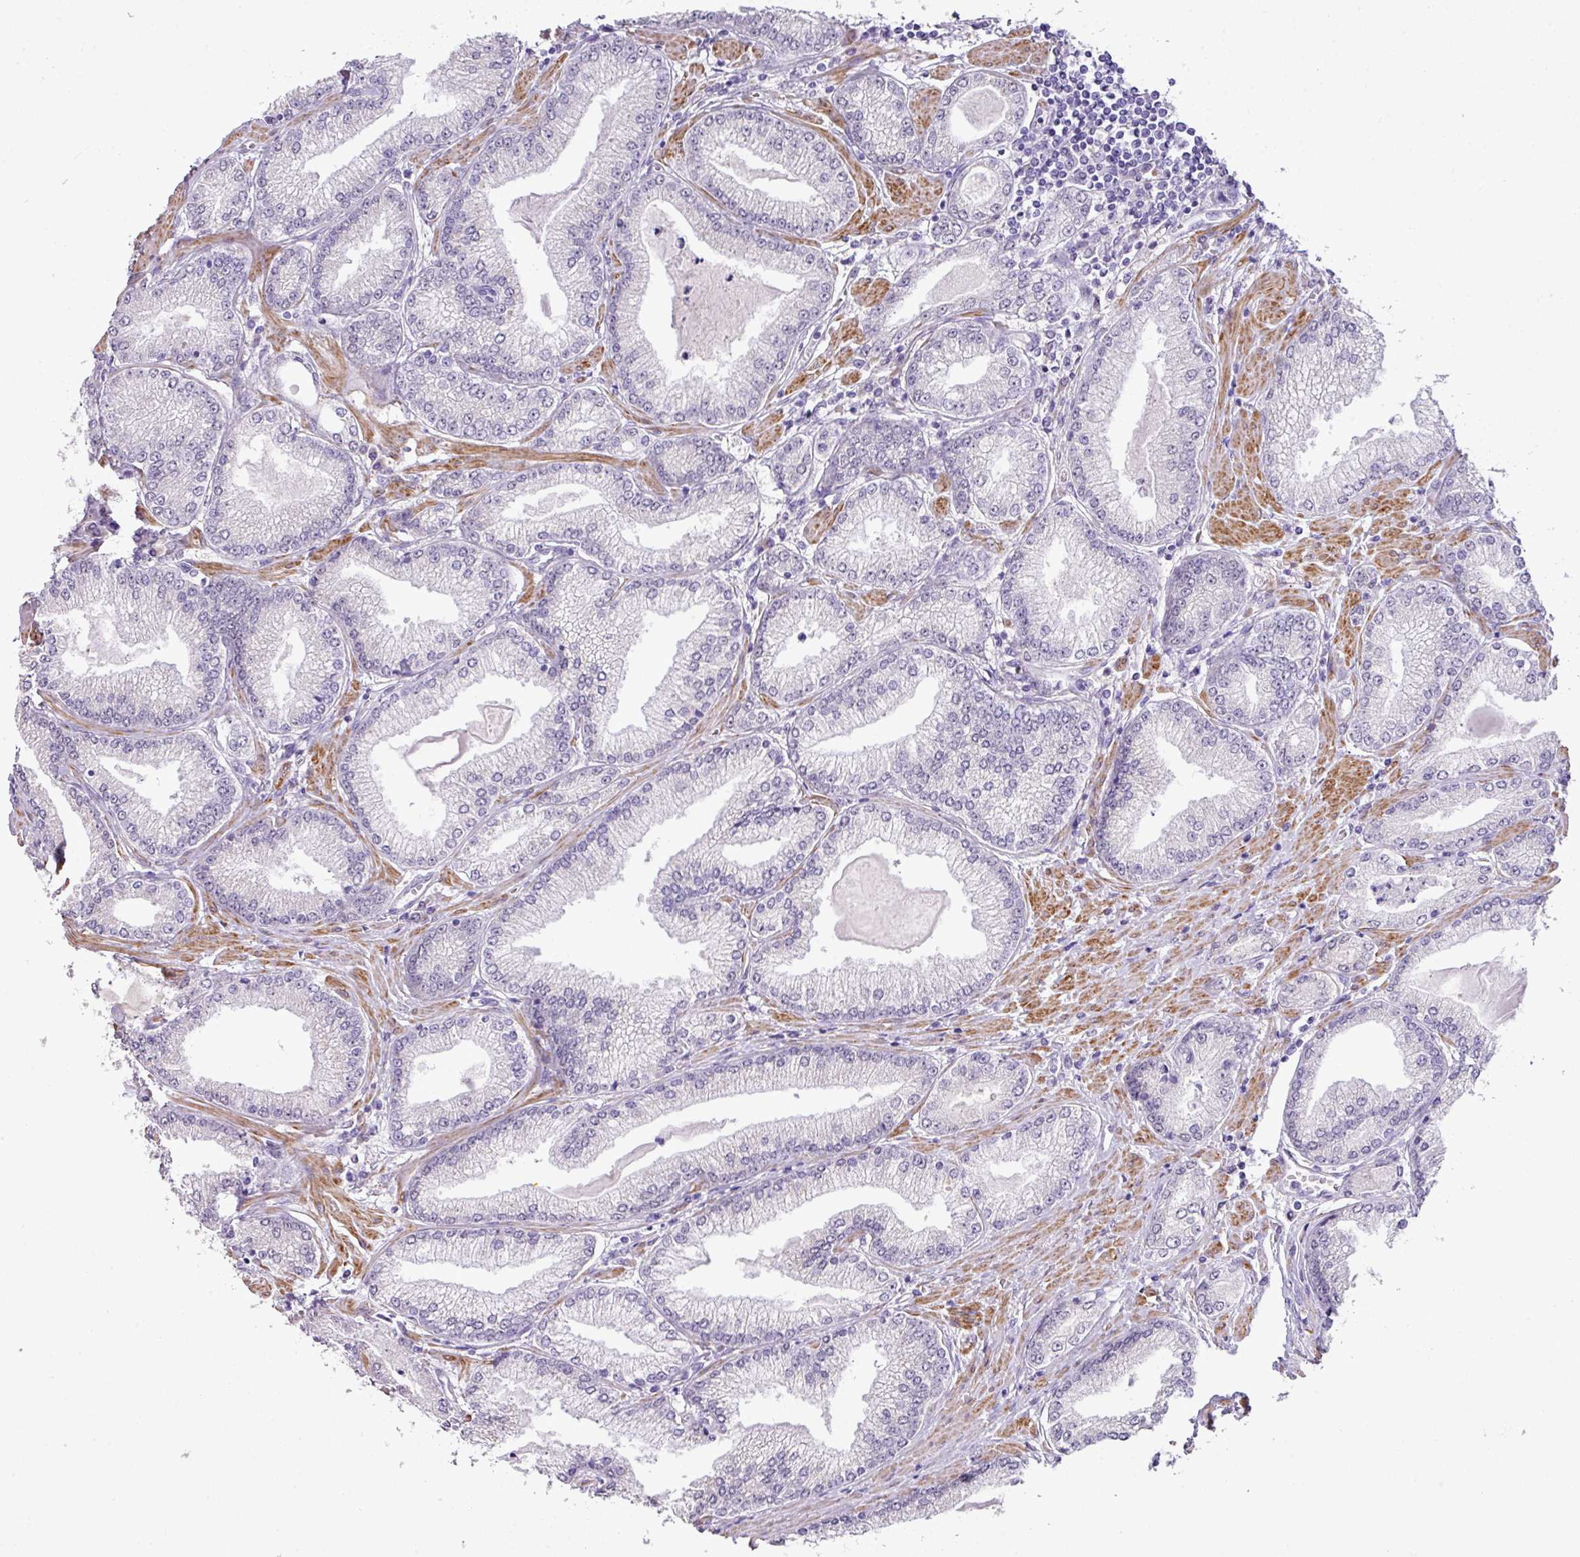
{"staining": {"intensity": "negative", "quantity": "none", "location": "none"}, "tissue": "prostate cancer", "cell_type": "Tumor cells", "image_type": "cancer", "snomed": [{"axis": "morphology", "description": "Adenocarcinoma, High grade"}, {"axis": "topography", "description": "Prostate"}], "caption": "Immunohistochemistry (IHC) photomicrograph of neoplastic tissue: human adenocarcinoma (high-grade) (prostate) stained with DAB reveals no significant protein expression in tumor cells. Brightfield microscopy of IHC stained with DAB (brown) and hematoxylin (blue), captured at high magnification.", "gene": "DIP2A", "patient": {"sex": "male", "age": 66}}